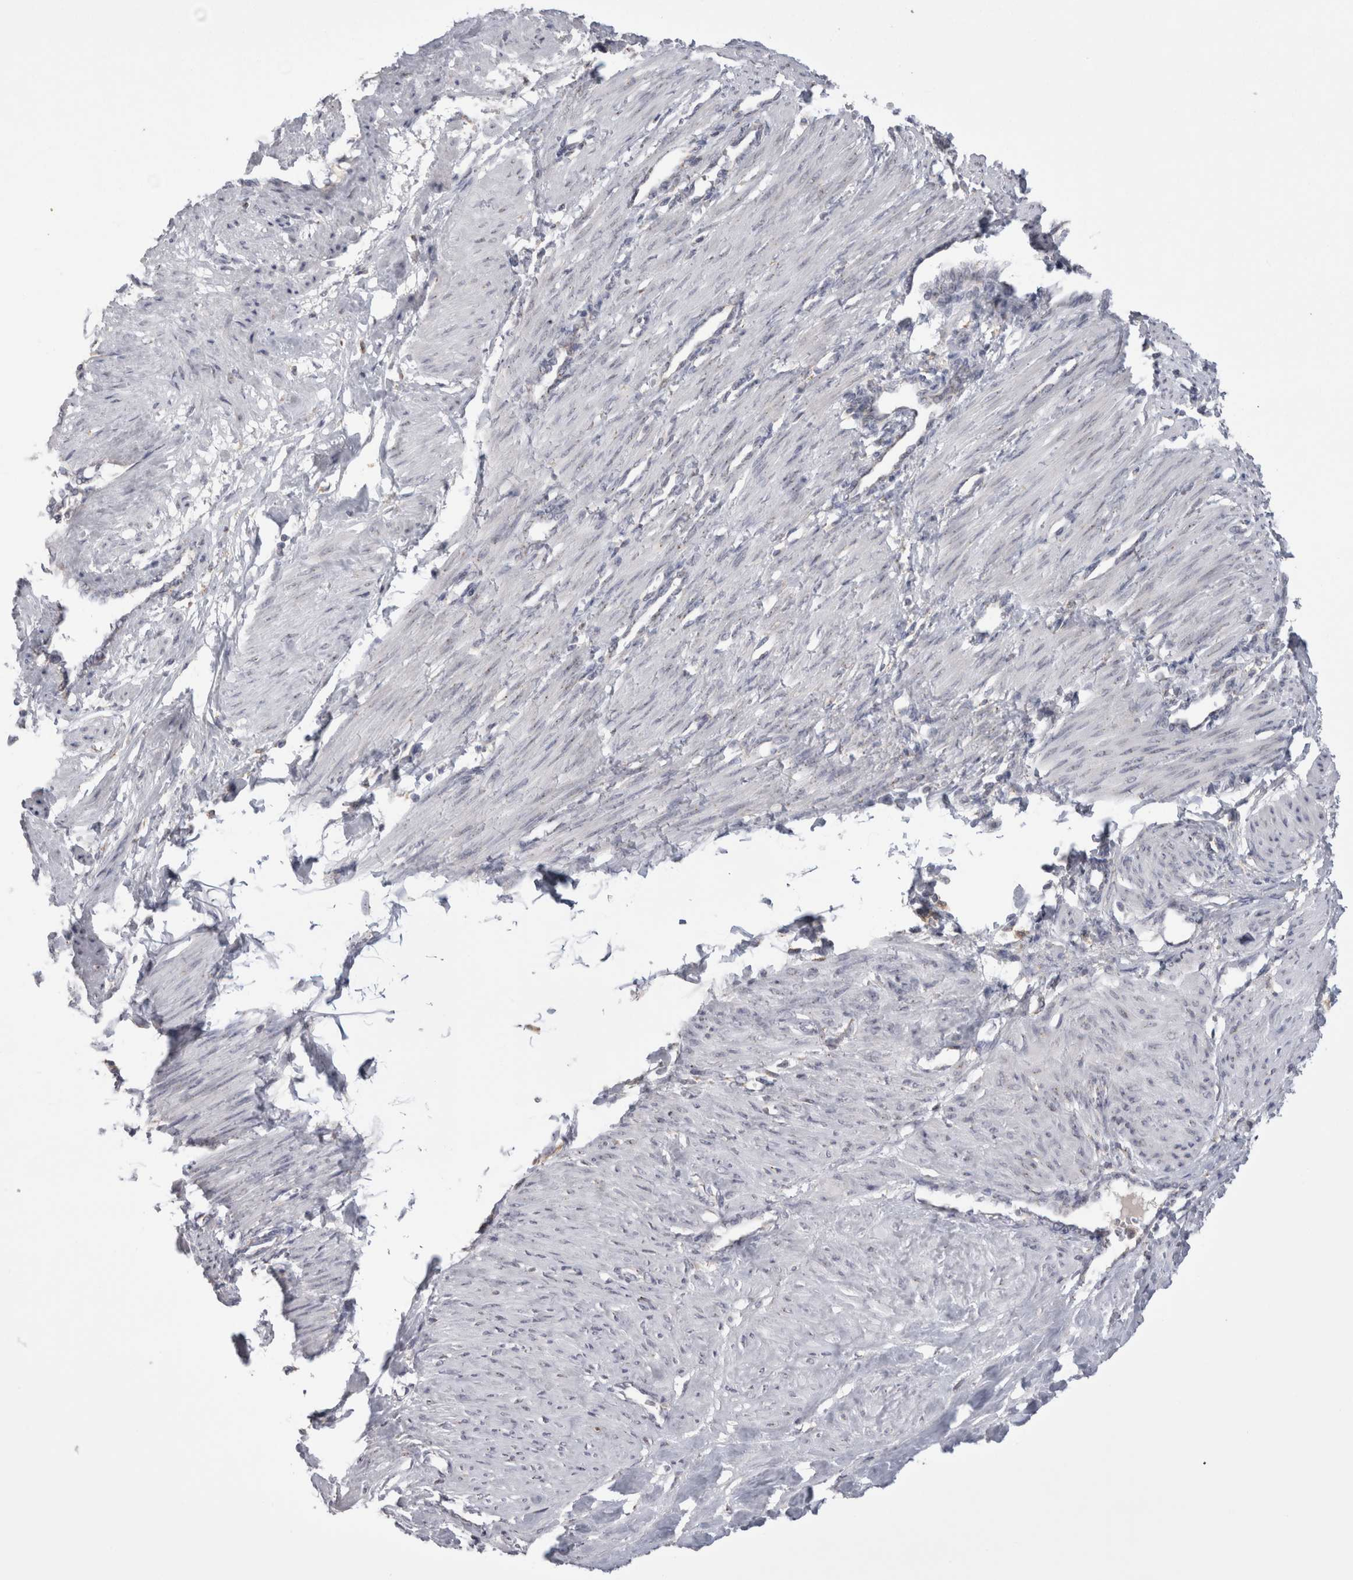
{"staining": {"intensity": "negative", "quantity": "none", "location": "none"}, "tissue": "smooth muscle", "cell_type": "Smooth muscle cells", "image_type": "normal", "snomed": [{"axis": "morphology", "description": "Normal tissue, NOS"}, {"axis": "topography", "description": "Endometrium"}], "caption": "High magnification brightfield microscopy of benign smooth muscle stained with DAB (3,3'-diaminobenzidine) (brown) and counterstained with hematoxylin (blue): smooth muscle cells show no significant expression. (DAB (3,3'-diaminobenzidine) immunohistochemistry (IHC), high magnification).", "gene": "ZNF341", "patient": {"sex": "female", "age": 33}}